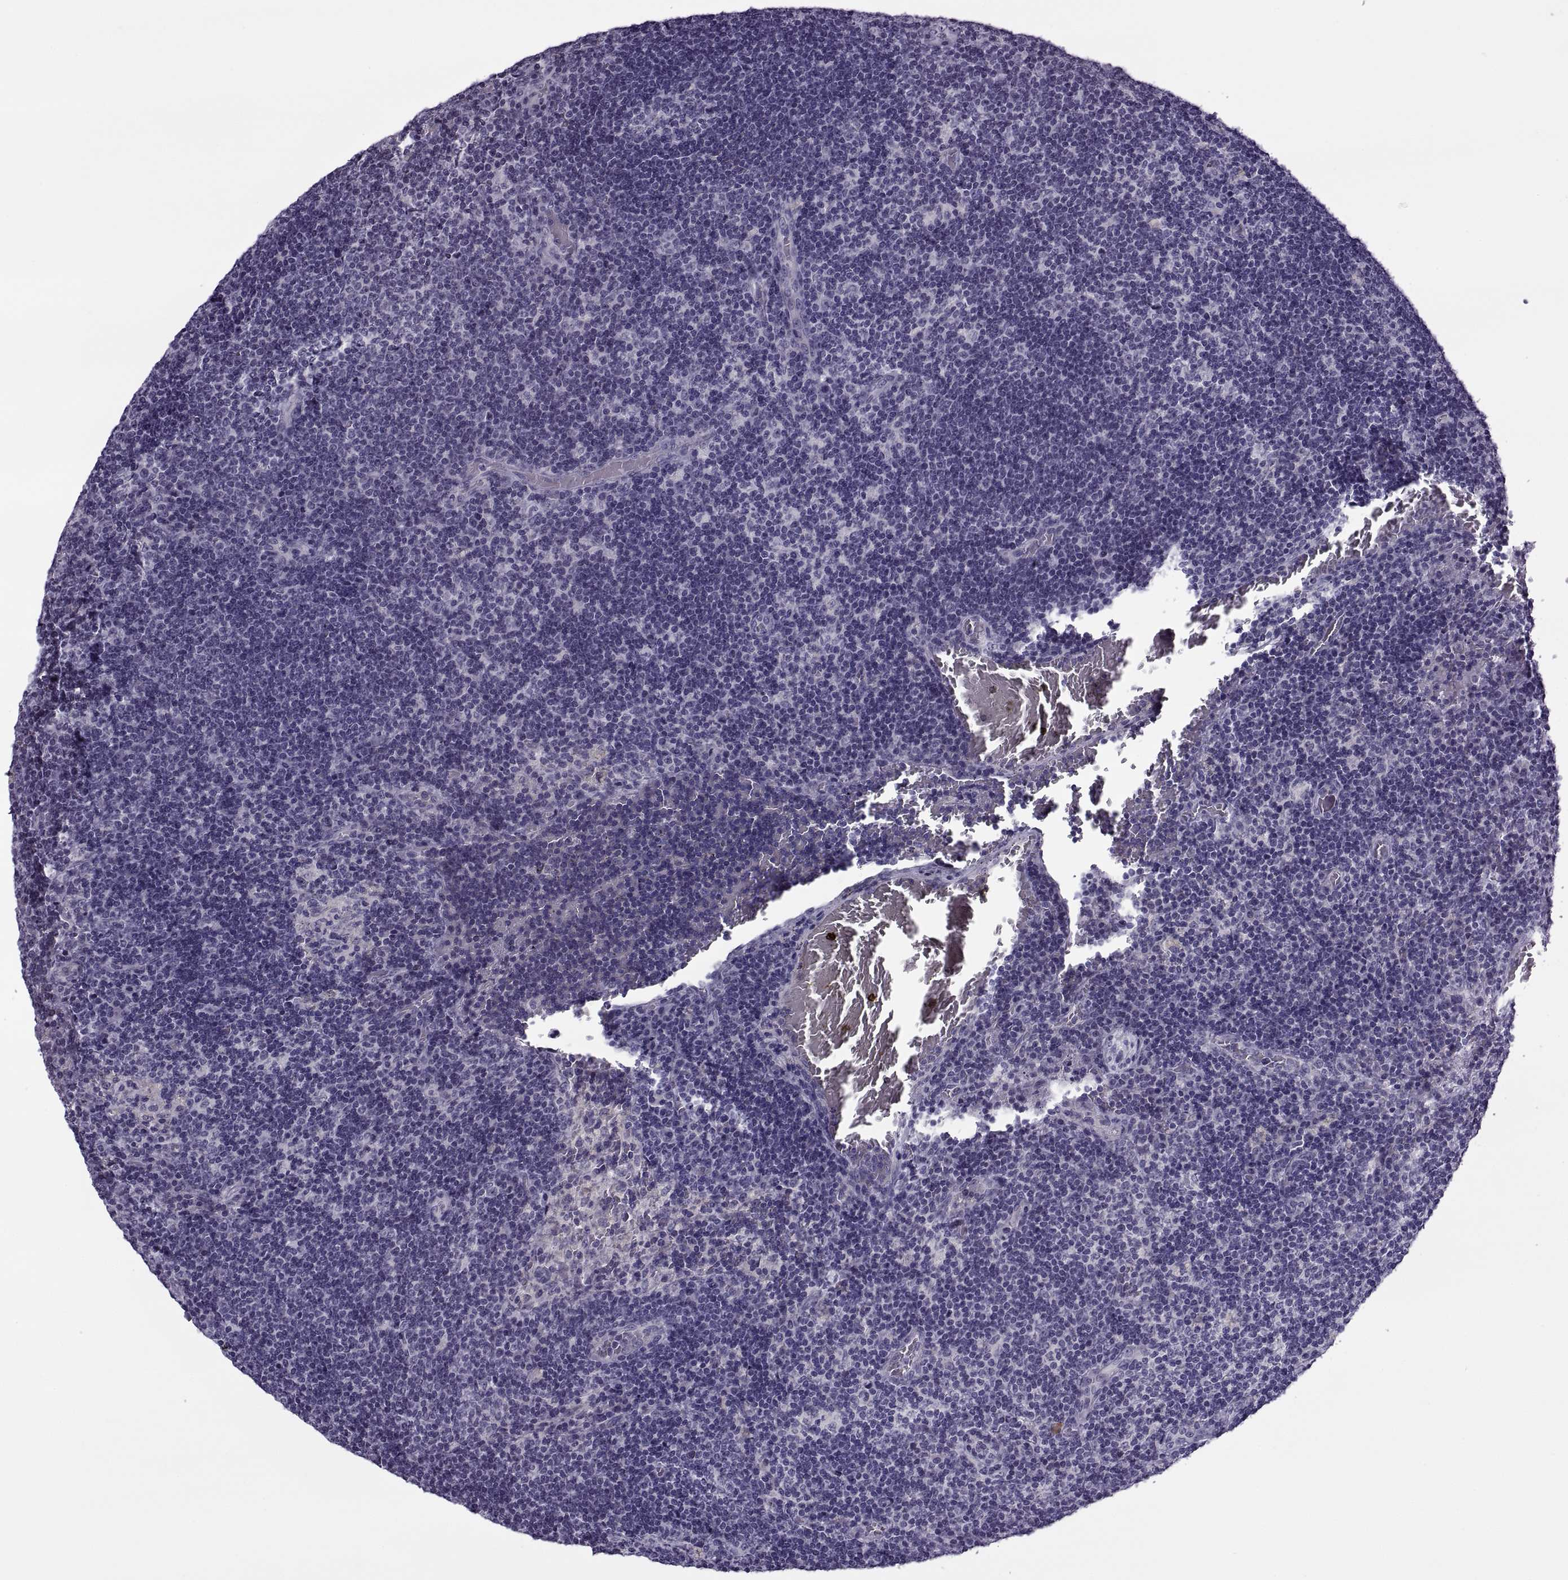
{"staining": {"intensity": "negative", "quantity": "none", "location": "none"}, "tissue": "lymph node", "cell_type": "Non-germinal center cells", "image_type": "normal", "snomed": [{"axis": "morphology", "description": "Normal tissue, NOS"}, {"axis": "topography", "description": "Lymph node"}], "caption": "This photomicrograph is of normal lymph node stained with immunohistochemistry (IHC) to label a protein in brown with the nuclei are counter-stained blue. There is no staining in non-germinal center cells.", "gene": "MAGEB1", "patient": {"sex": "male", "age": 63}}